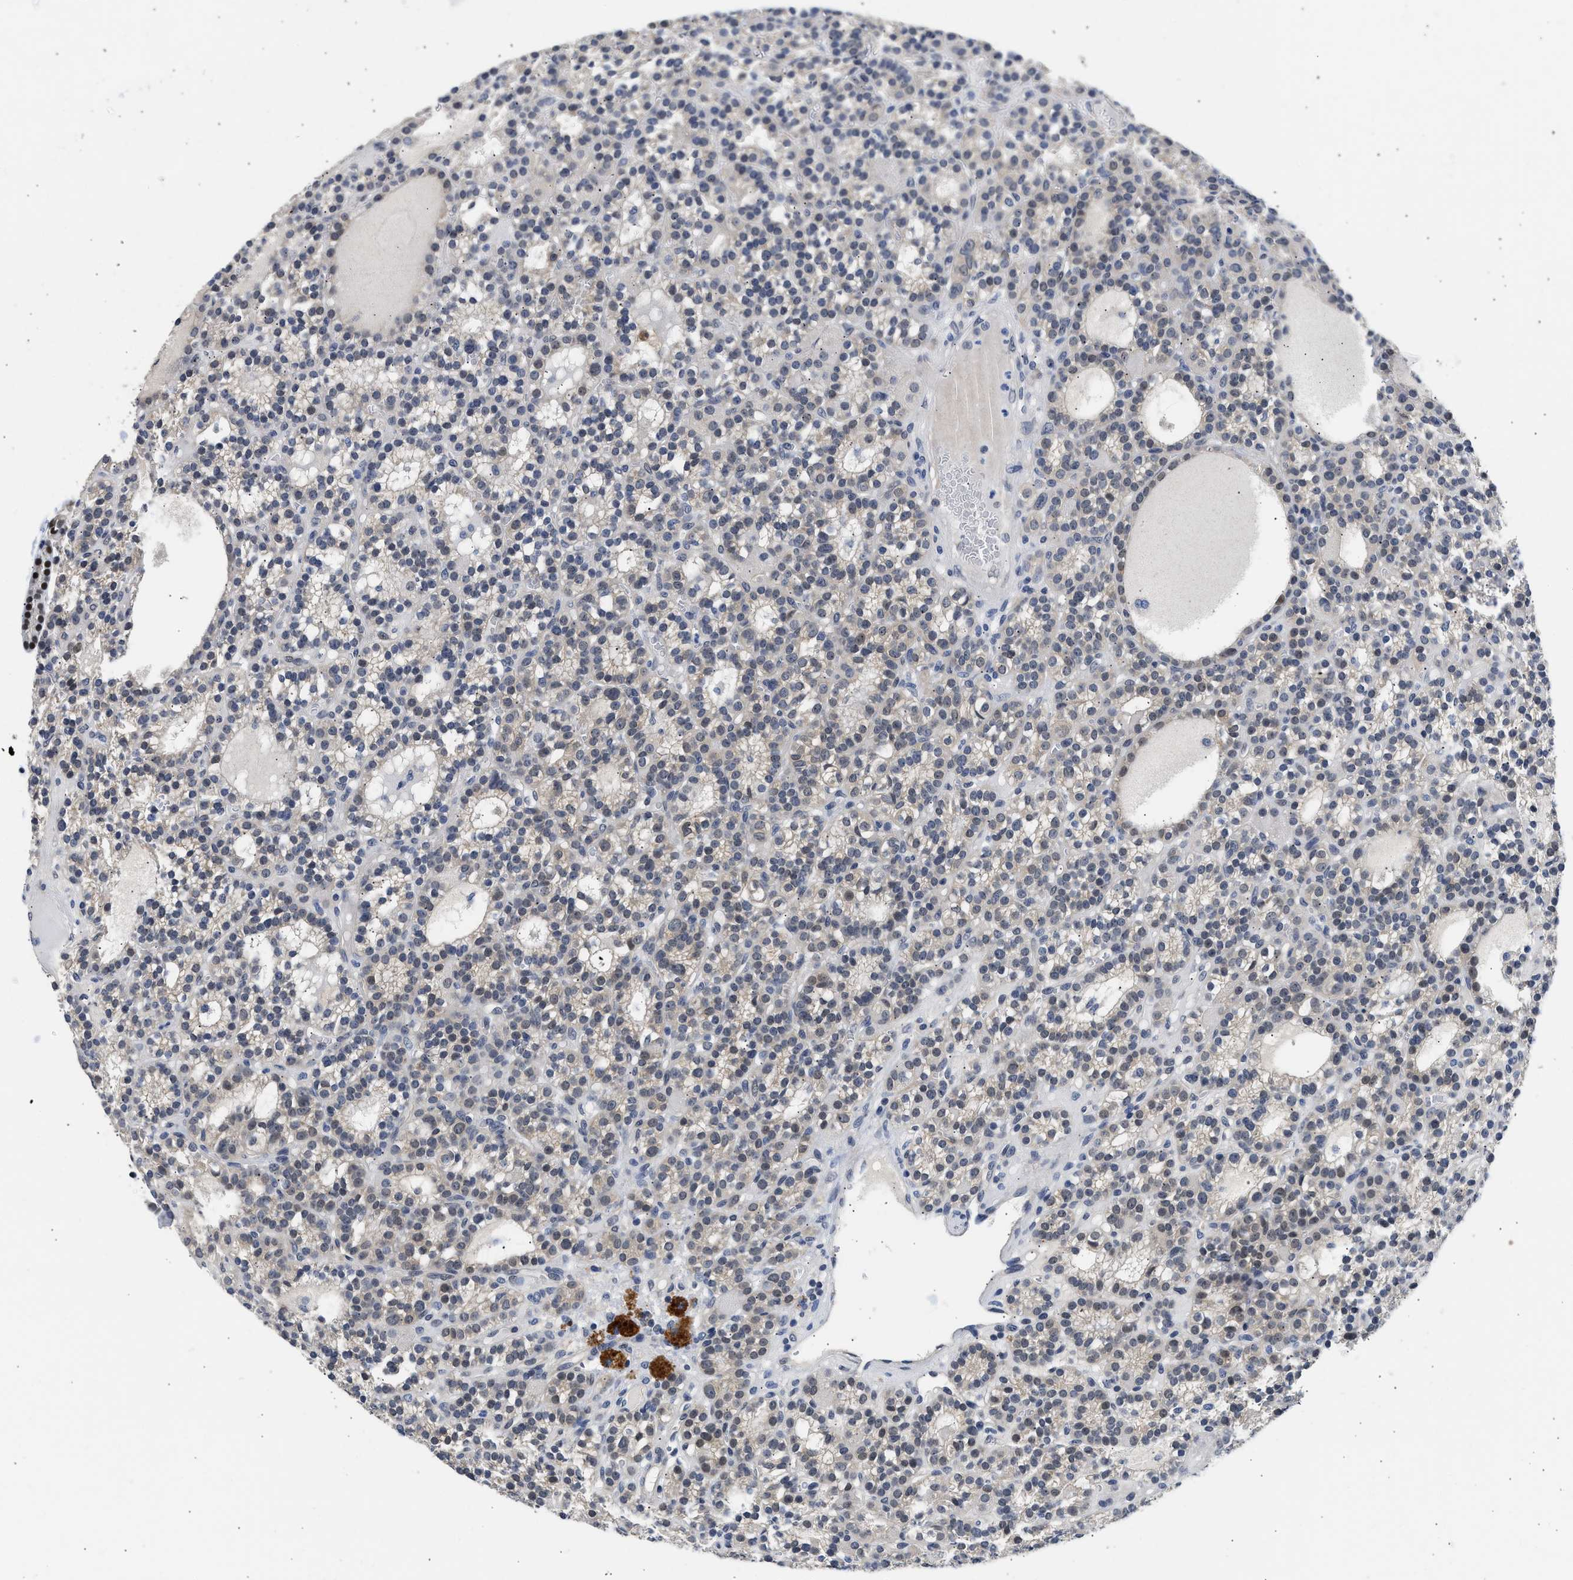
{"staining": {"intensity": "strong", "quantity": "<25%", "location": "nuclear"}, "tissue": "parathyroid gland", "cell_type": "Glandular cells", "image_type": "normal", "snomed": [{"axis": "morphology", "description": "Normal tissue, NOS"}, {"axis": "morphology", "description": "Adenoma, NOS"}, {"axis": "topography", "description": "Parathyroid gland"}], "caption": "Immunohistochemistry staining of normal parathyroid gland, which demonstrates medium levels of strong nuclear expression in about <25% of glandular cells indicating strong nuclear protein staining. The staining was performed using DAB (brown) for protein detection and nuclei were counterstained in hematoxylin (blue).", "gene": "XPO5", "patient": {"sex": "female", "age": 58}}